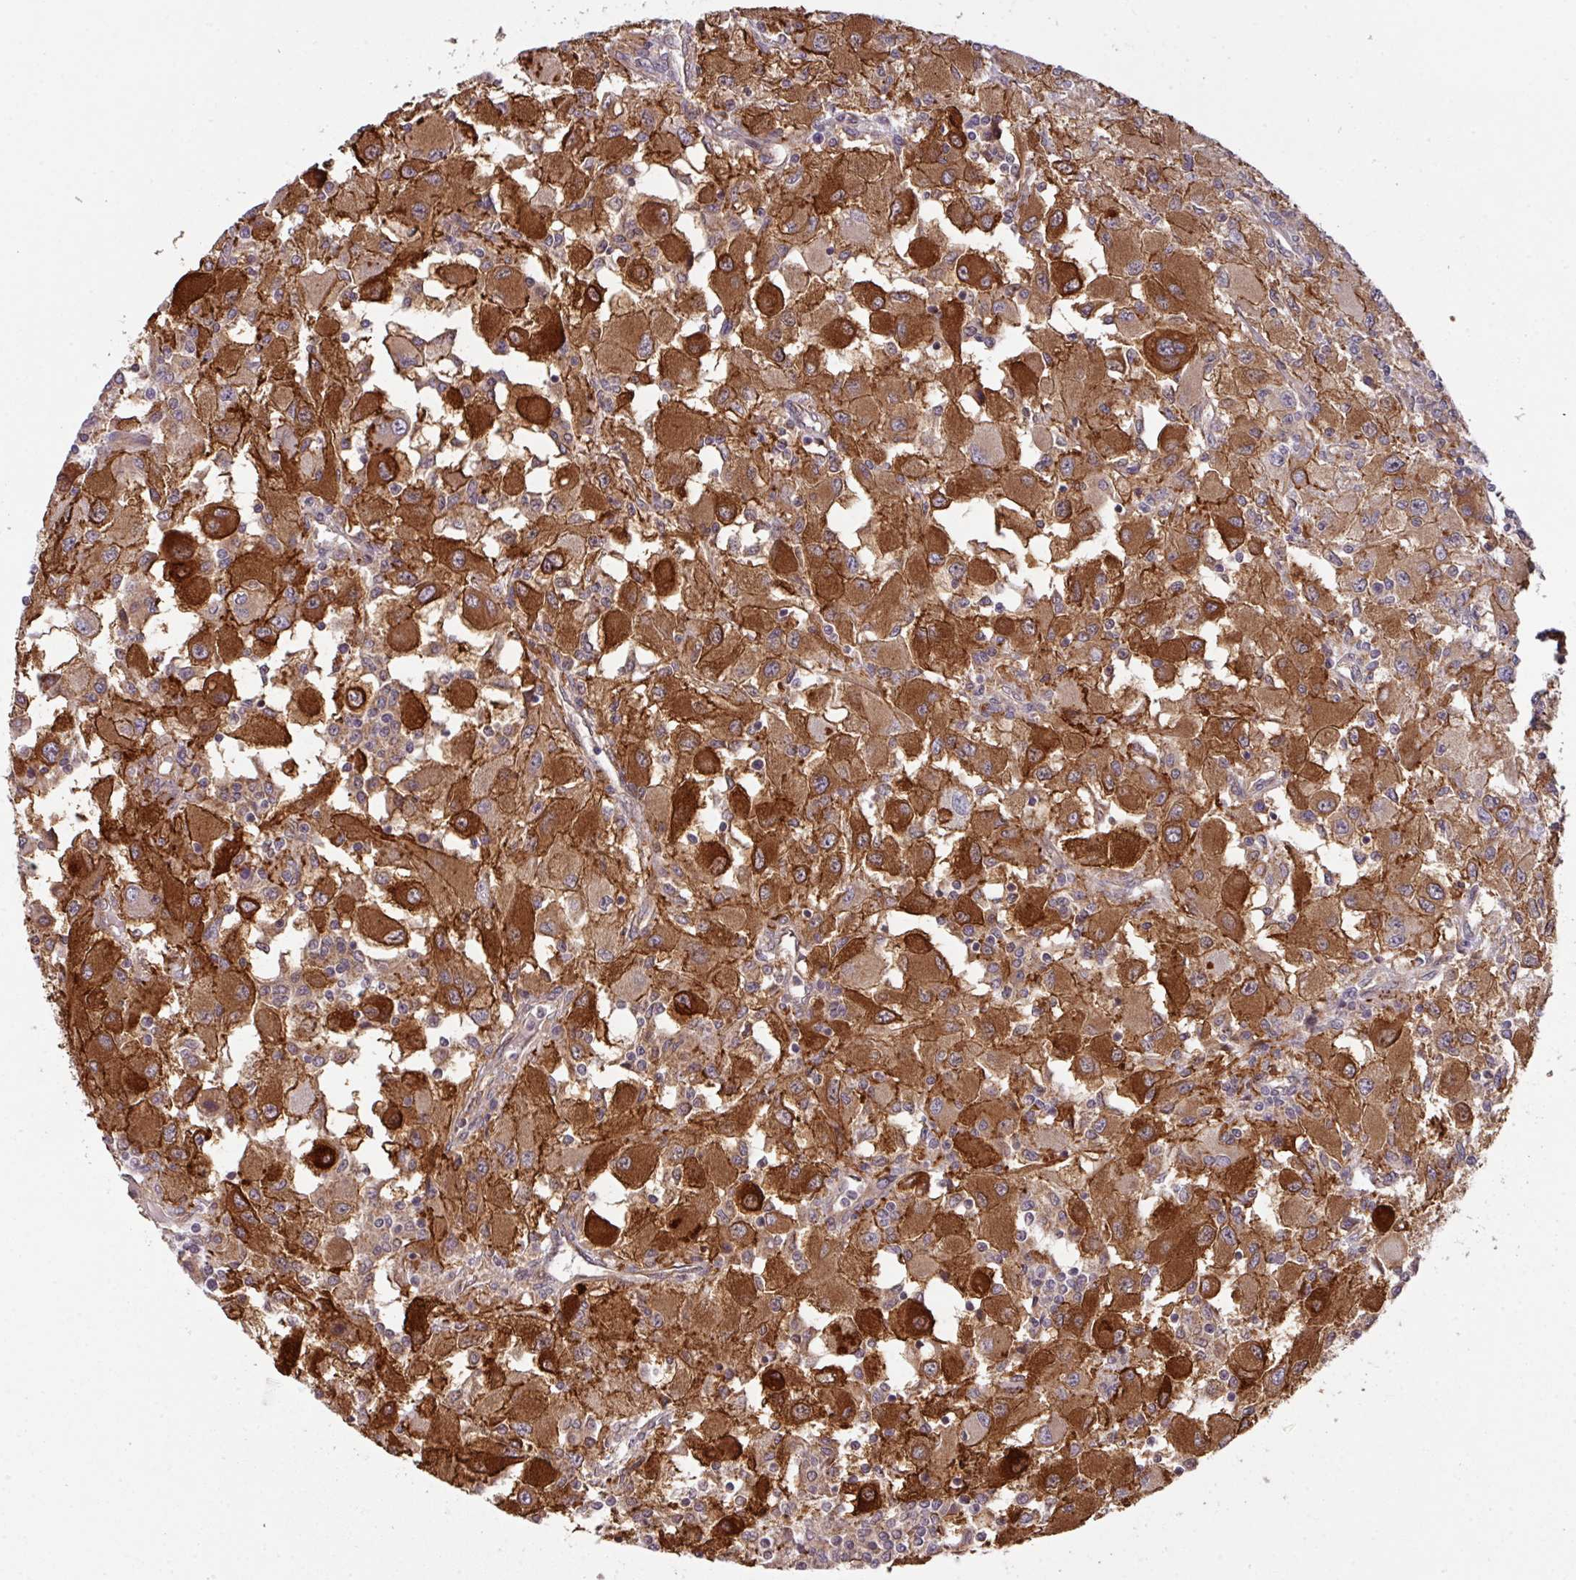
{"staining": {"intensity": "strong", "quantity": ">75%", "location": "cytoplasmic/membranous"}, "tissue": "renal cancer", "cell_type": "Tumor cells", "image_type": "cancer", "snomed": [{"axis": "morphology", "description": "Adenocarcinoma, NOS"}, {"axis": "topography", "description": "Kidney"}], "caption": "IHC (DAB (3,3'-diaminobenzidine)) staining of human renal cancer (adenocarcinoma) displays strong cytoplasmic/membranous protein expression in about >75% of tumor cells.", "gene": "CYFIP2", "patient": {"sex": "female", "age": 67}}